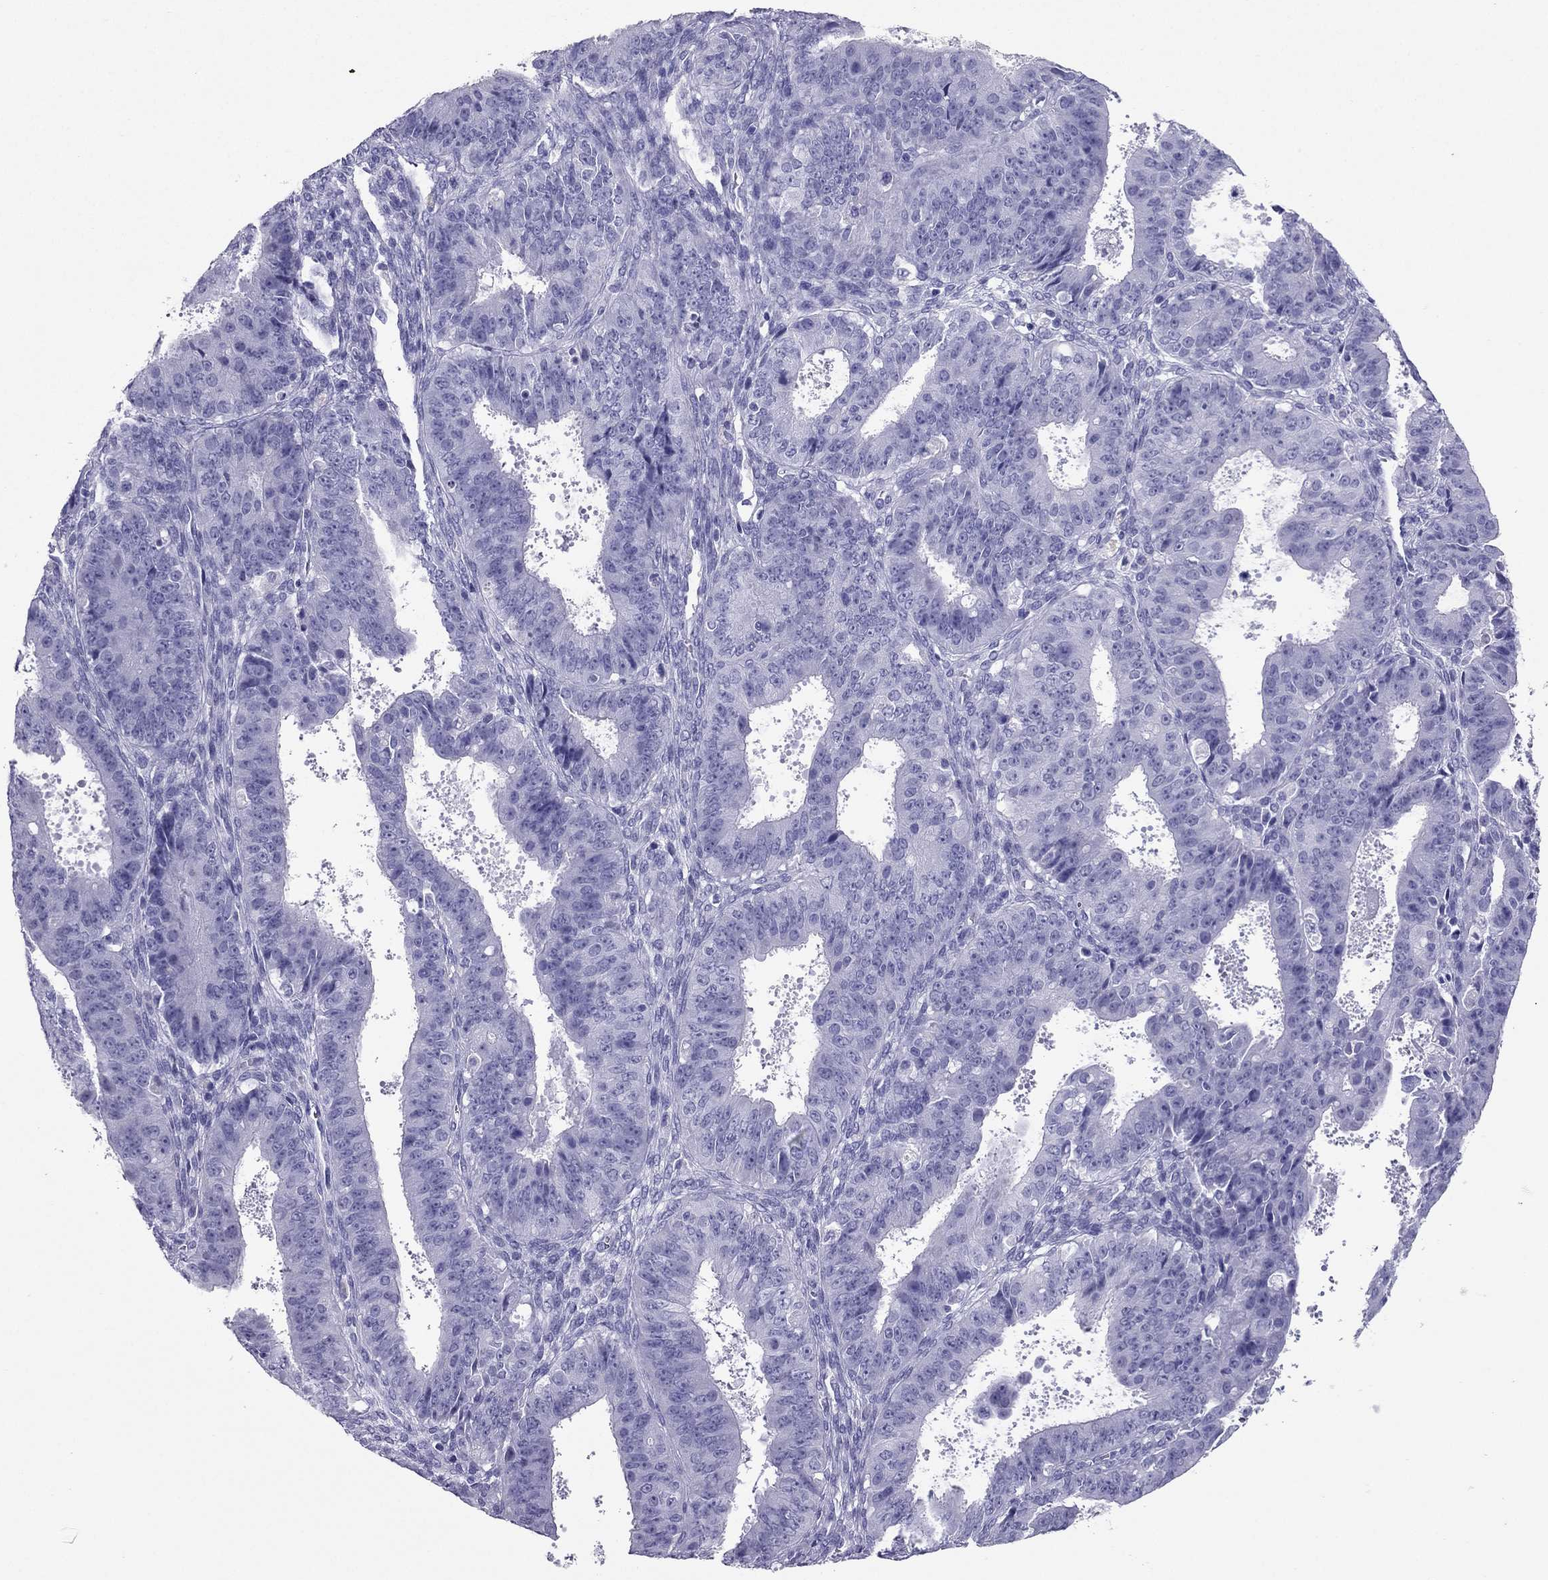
{"staining": {"intensity": "negative", "quantity": "none", "location": "none"}, "tissue": "ovarian cancer", "cell_type": "Tumor cells", "image_type": "cancer", "snomed": [{"axis": "morphology", "description": "Carcinoma, endometroid"}, {"axis": "topography", "description": "Ovary"}], "caption": "This image is of endometroid carcinoma (ovarian) stained with immunohistochemistry (IHC) to label a protein in brown with the nuclei are counter-stained blue. There is no expression in tumor cells. Nuclei are stained in blue.", "gene": "PDE6A", "patient": {"sex": "female", "age": 42}}